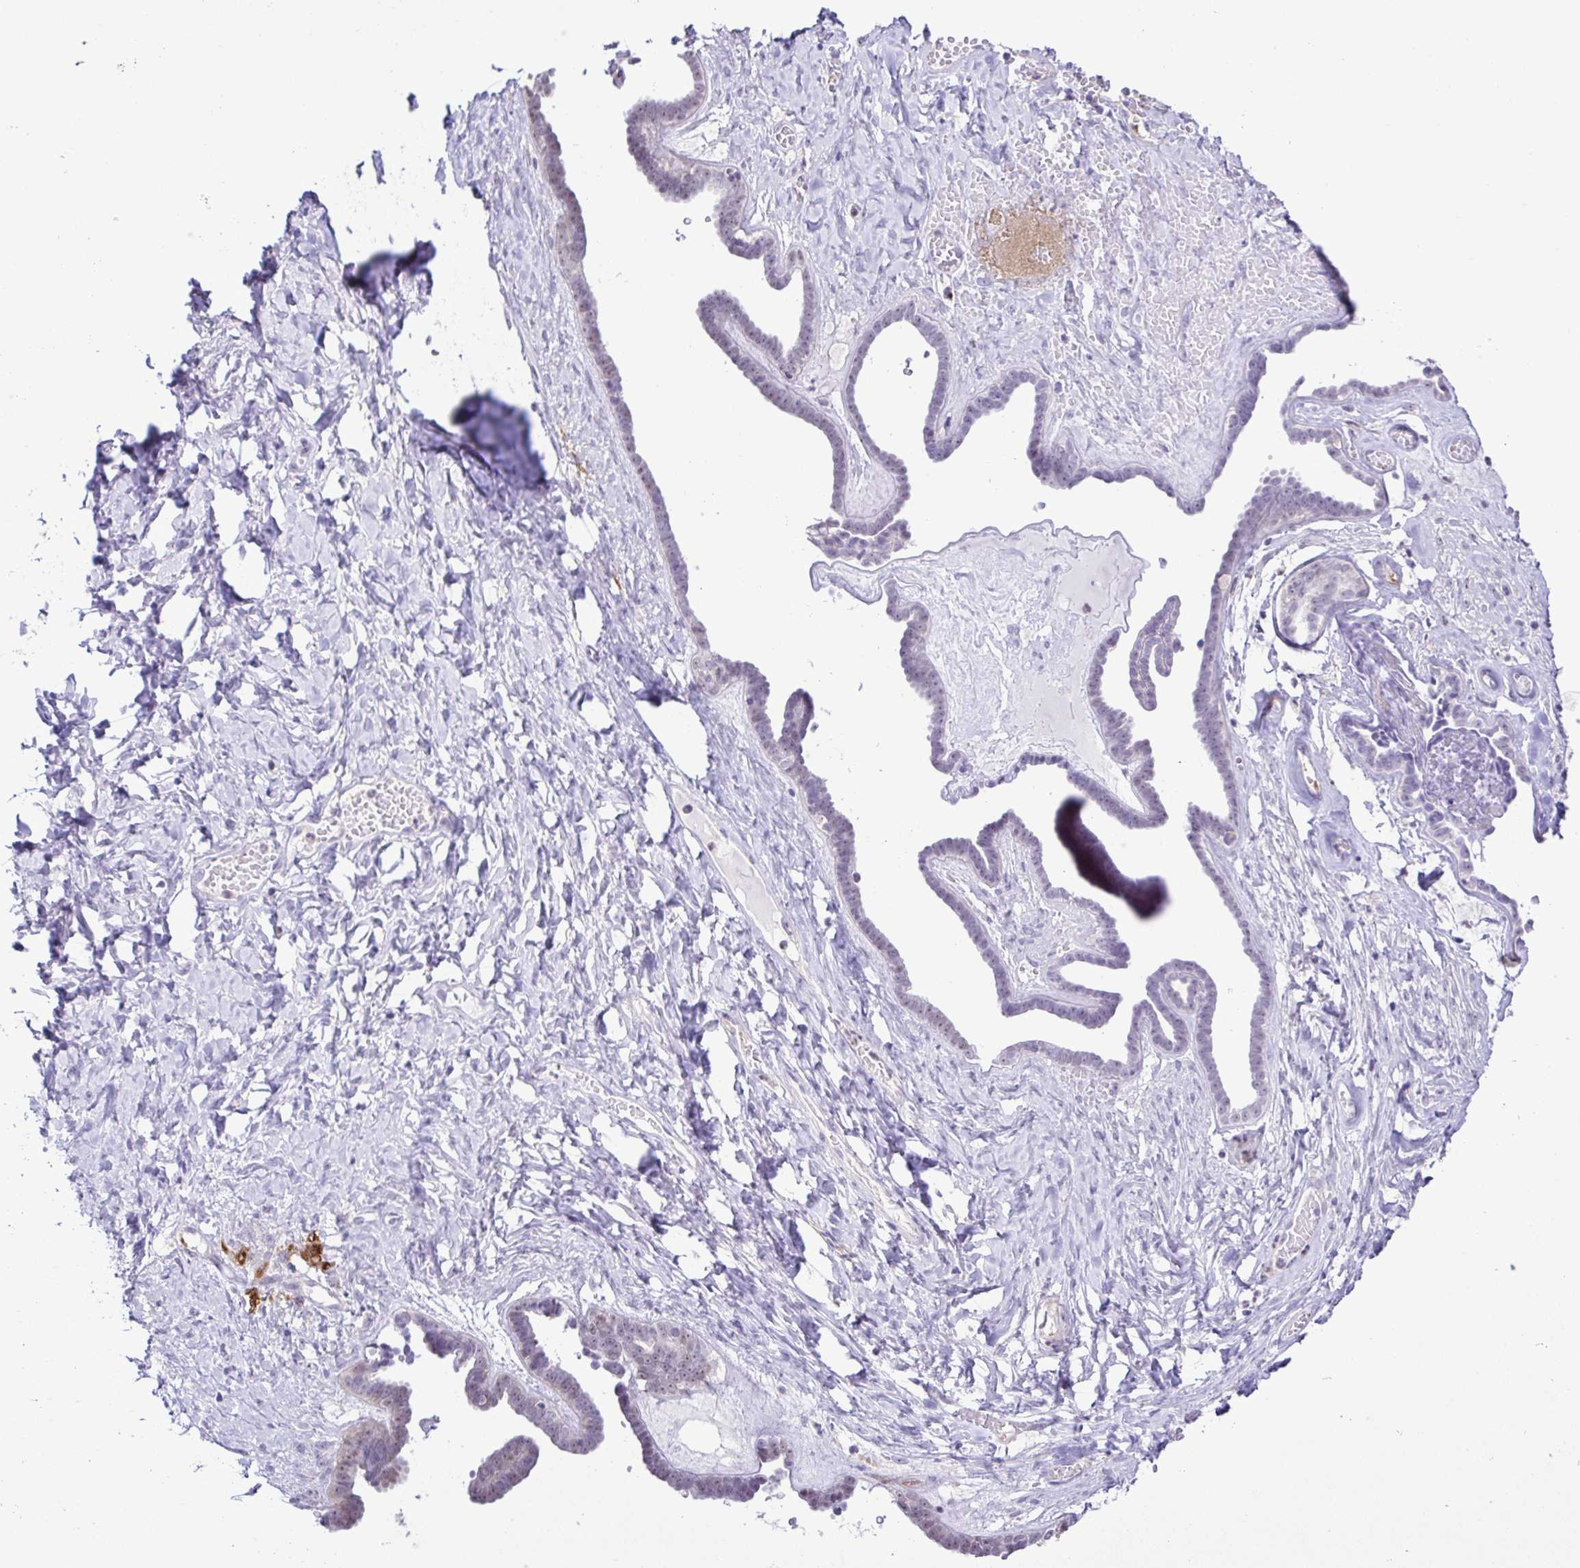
{"staining": {"intensity": "negative", "quantity": "none", "location": "none"}, "tissue": "ovarian cancer", "cell_type": "Tumor cells", "image_type": "cancer", "snomed": [{"axis": "morphology", "description": "Cystadenocarcinoma, serous, NOS"}, {"axis": "topography", "description": "Ovary"}], "caption": "The image demonstrates no significant expression in tumor cells of ovarian serous cystadenocarcinoma.", "gene": "CYP17A1", "patient": {"sex": "female", "age": 71}}